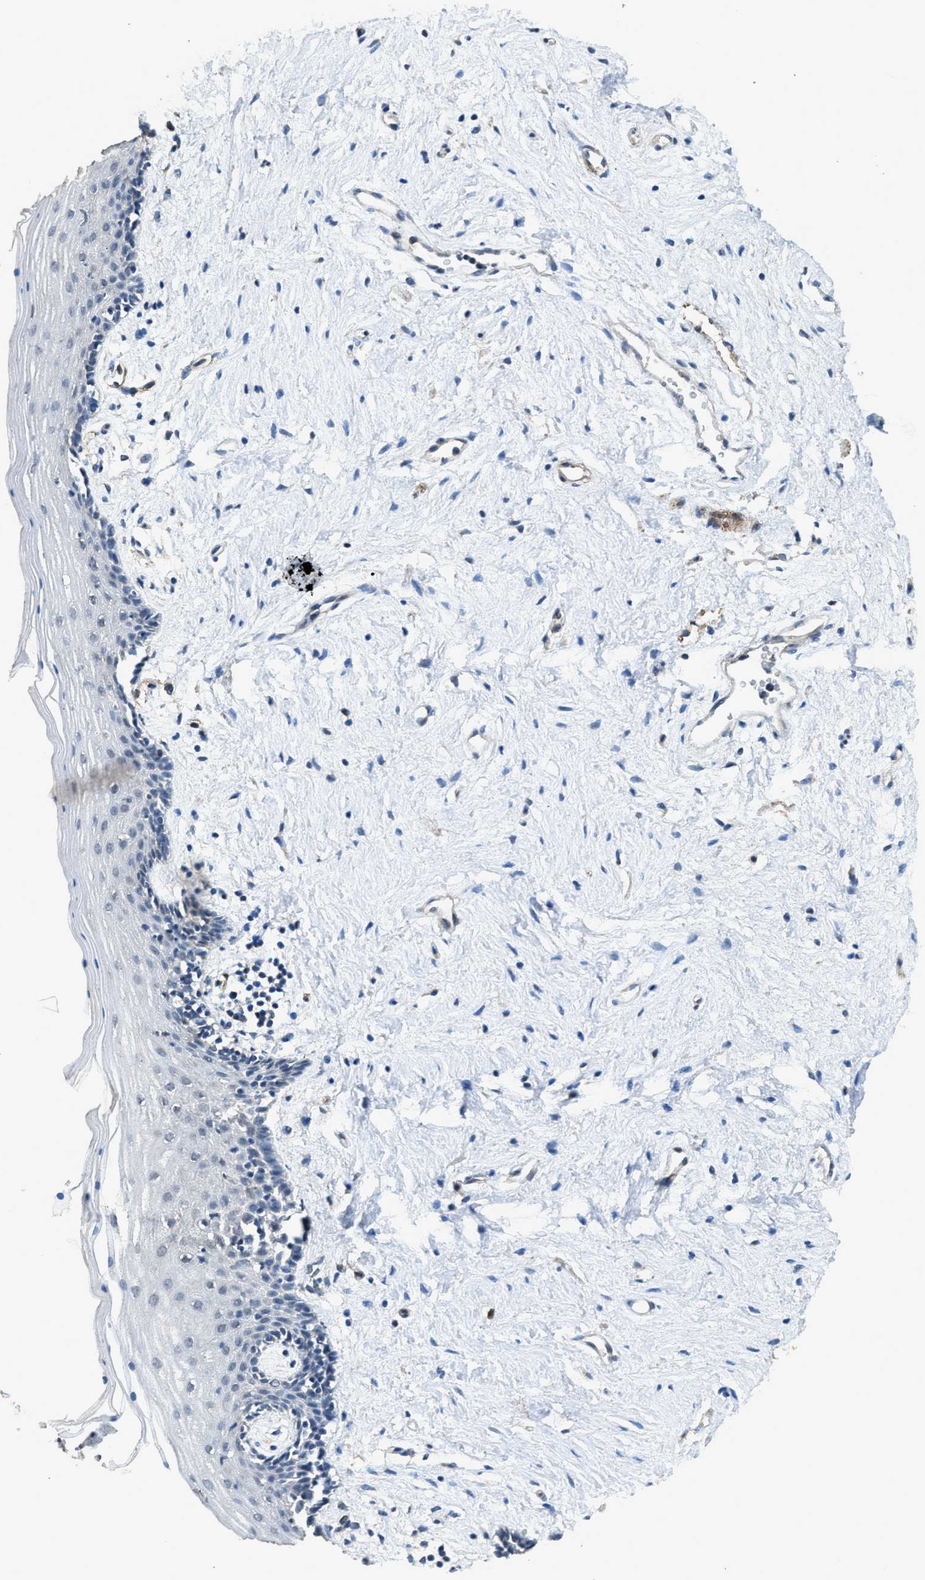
{"staining": {"intensity": "negative", "quantity": "none", "location": "none"}, "tissue": "vagina", "cell_type": "Squamous epithelial cells", "image_type": "normal", "snomed": [{"axis": "morphology", "description": "Normal tissue, NOS"}, {"axis": "topography", "description": "Vagina"}], "caption": "DAB immunohistochemical staining of normal human vagina displays no significant staining in squamous epithelial cells. (Brightfield microscopy of DAB (3,3'-diaminobenzidine) immunohistochemistry (IHC) at high magnification).", "gene": "SYNM", "patient": {"sex": "female", "age": 44}}